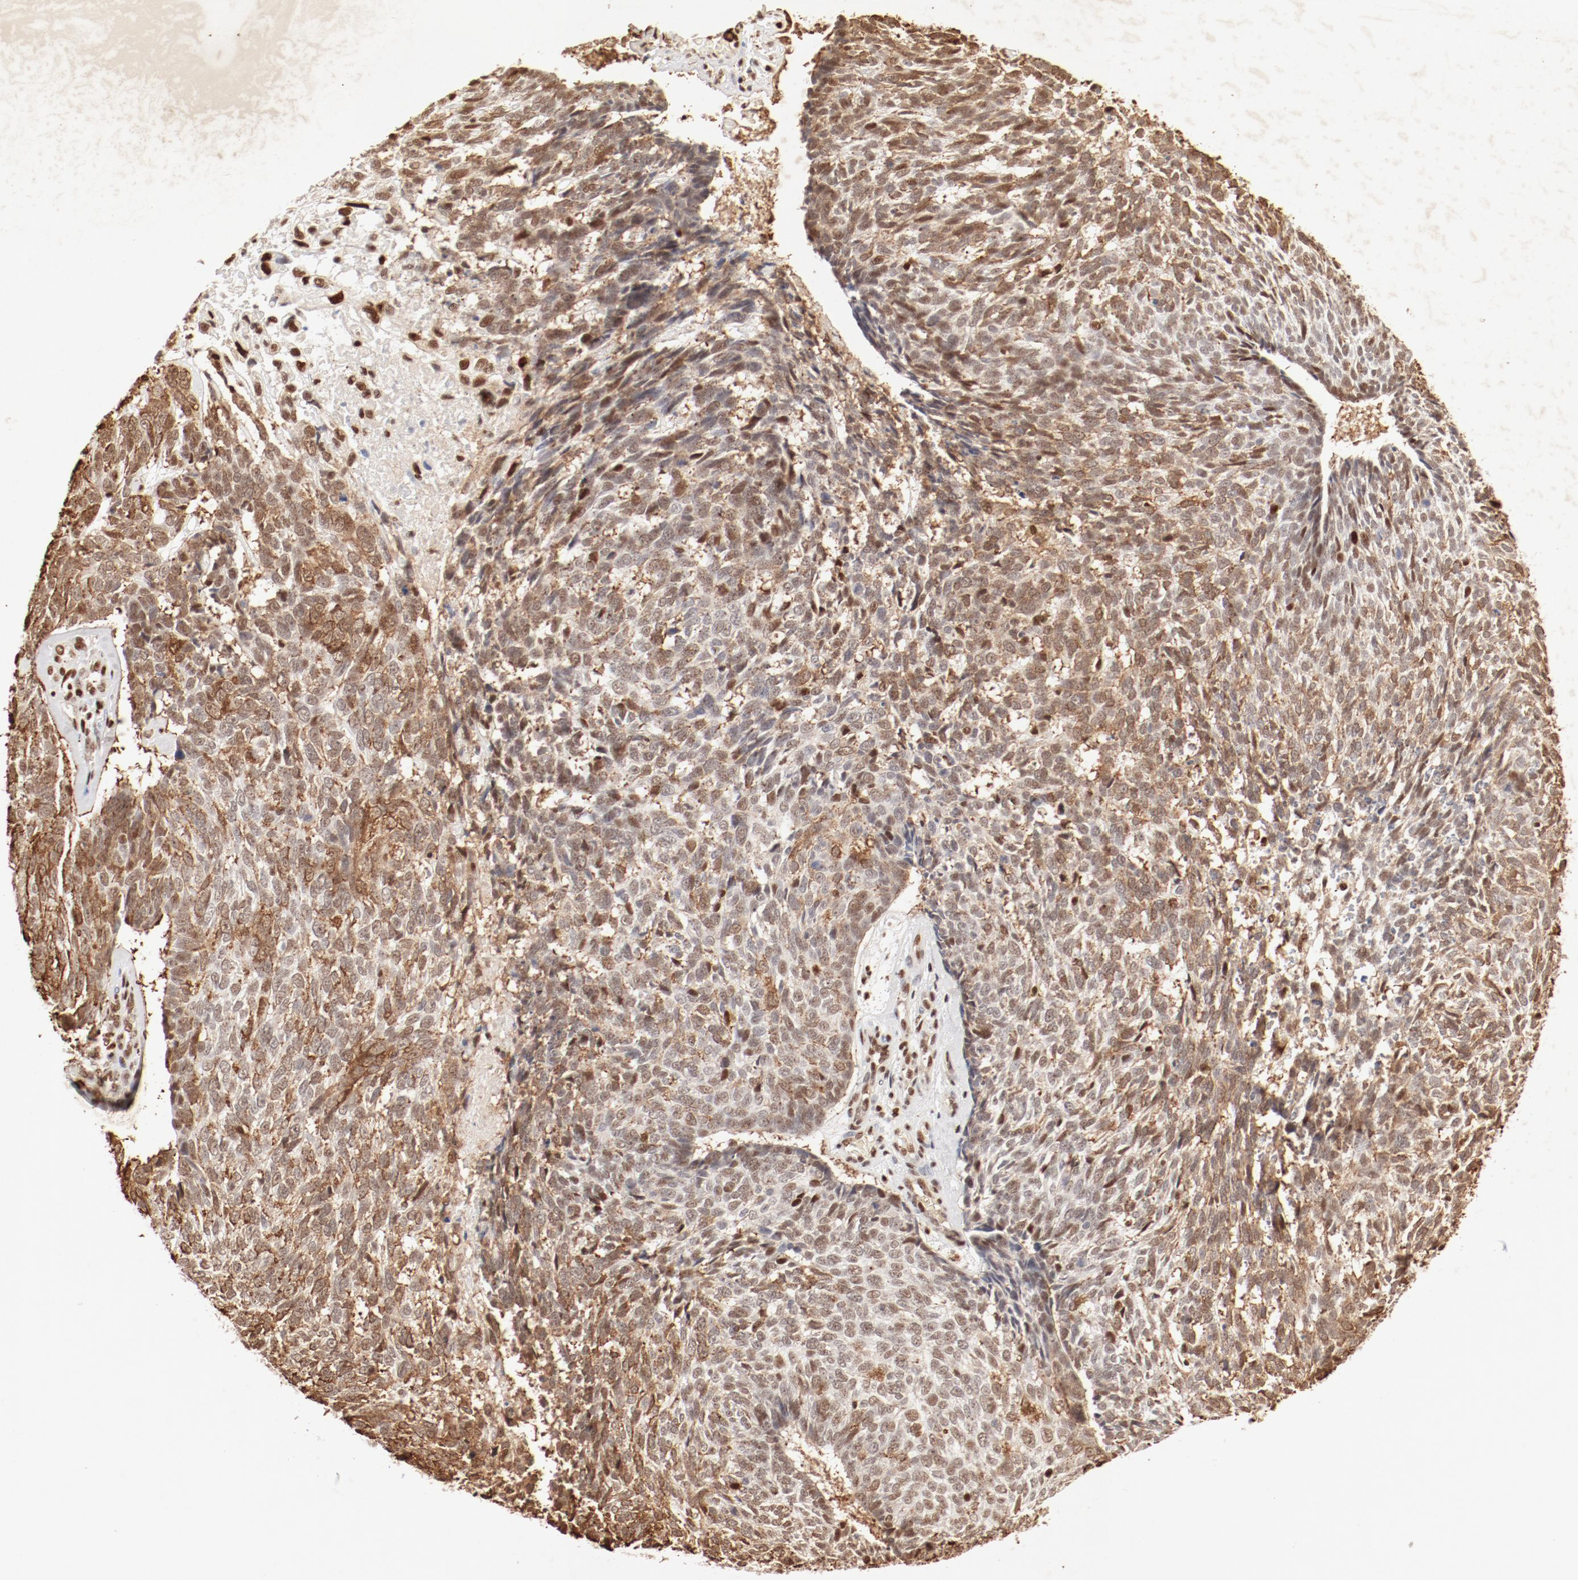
{"staining": {"intensity": "strong", "quantity": ">75%", "location": "cytoplasmic/membranous,nuclear"}, "tissue": "skin cancer", "cell_type": "Tumor cells", "image_type": "cancer", "snomed": [{"axis": "morphology", "description": "Basal cell carcinoma"}, {"axis": "topography", "description": "Skin"}], "caption": "Brown immunohistochemical staining in basal cell carcinoma (skin) demonstrates strong cytoplasmic/membranous and nuclear positivity in about >75% of tumor cells.", "gene": "FAM50A", "patient": {"sex": "male", "age": 72}}